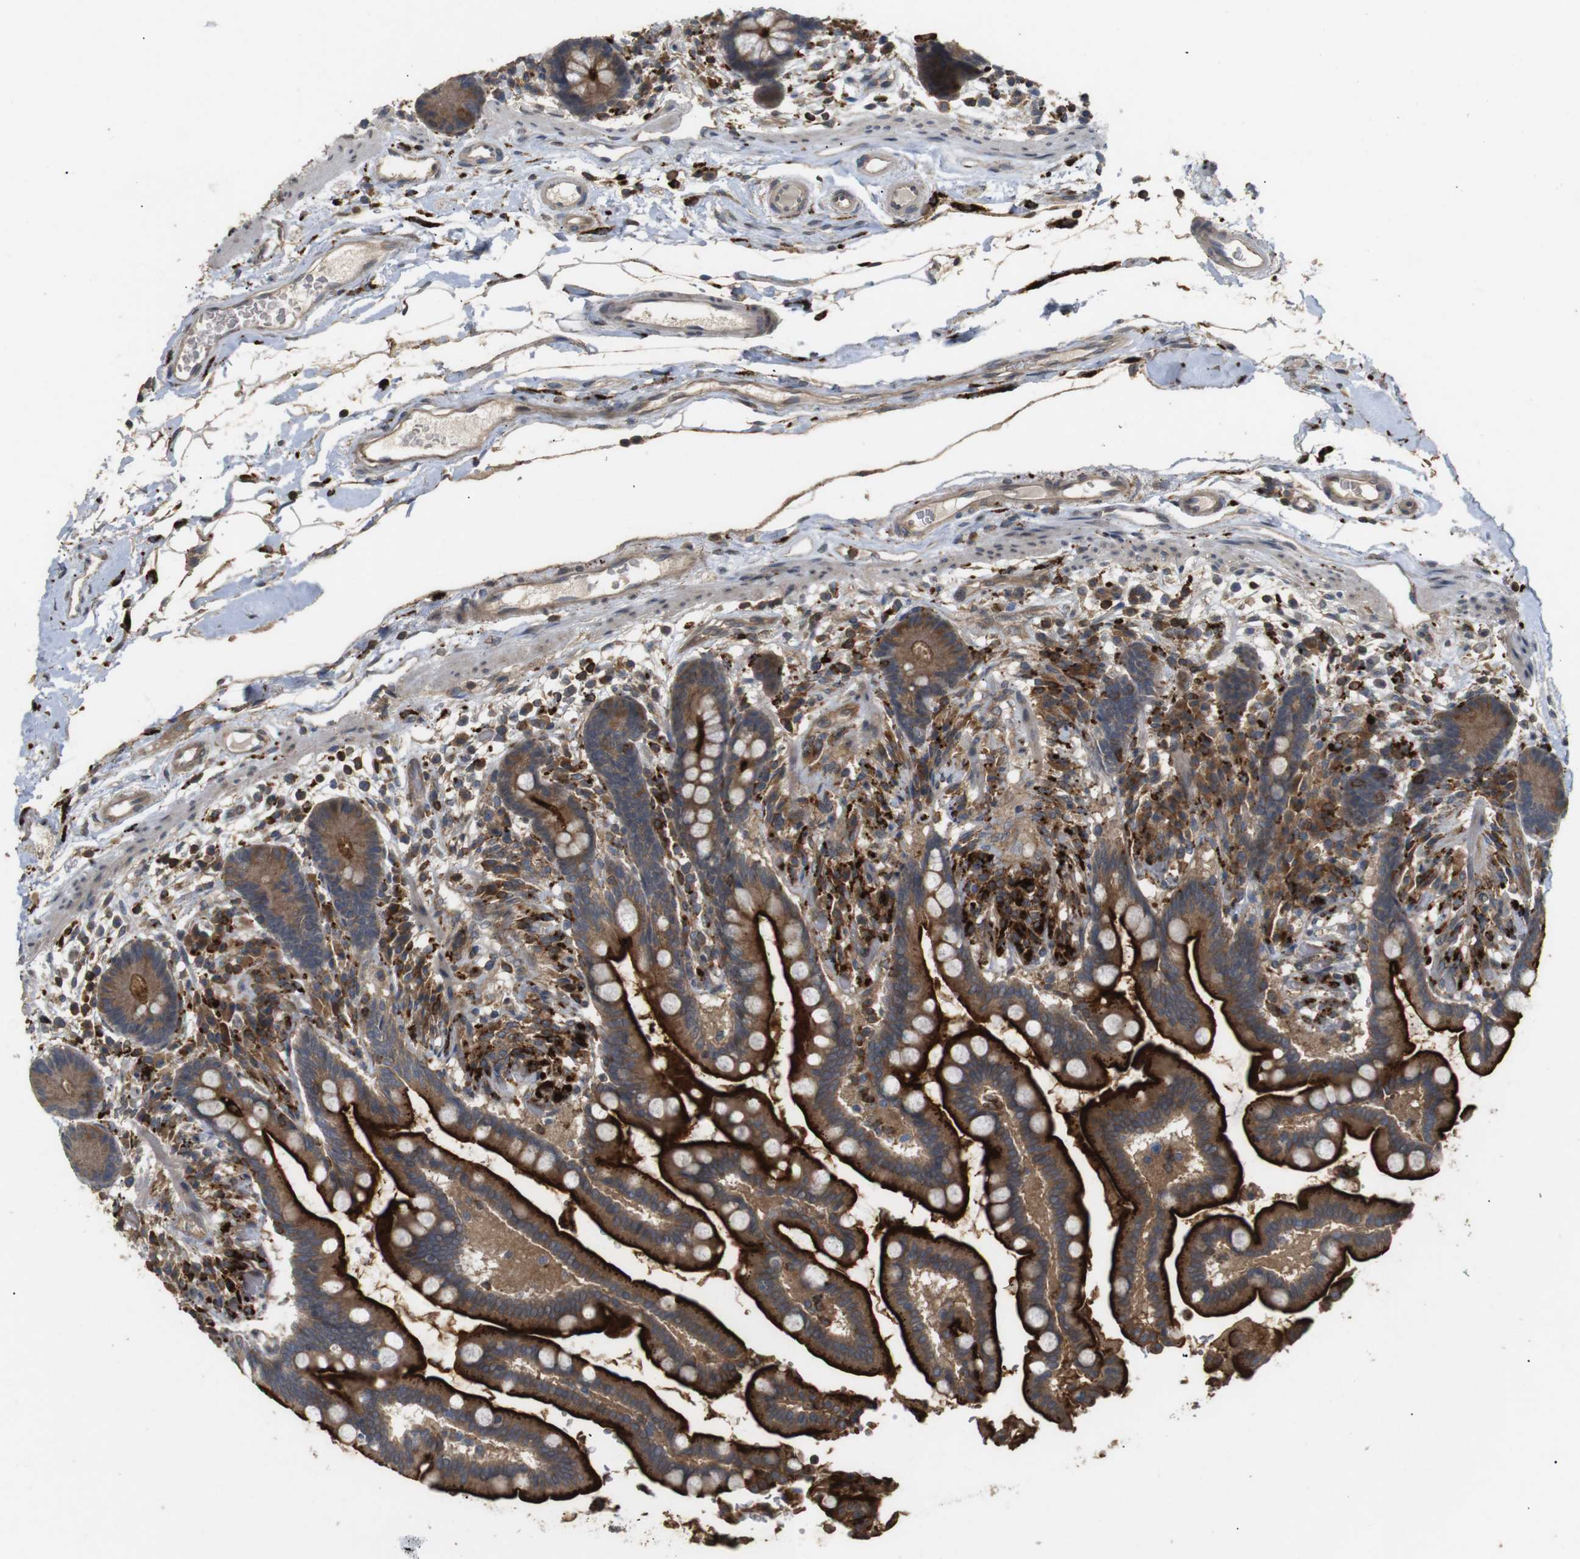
{"staining": {"intensity": "moderate", "quantity": ">75%", "location": "cytoplasmic/membranous"}, "tissue": "colon", "cell_type": "Endothelial cells", "image_type": "normal", "snomed": [{"axis": "morphology", "description": "Normal tissue, NOS"}, {"axis": "topography", "description": "Colon"}], "caption": "Colon was stained to show a protein in brown. There is medium levels of moderate cytoplasmic/membranous expression in about >75% of endothelial cells. The staining was performed using DAB to visualize the protein expression in brown, while the nuclei were stained in blue with hematoxylin (Magnification: 20x).", "gene": "KSR1", "patient": {"sex": "male", "age": 73}}